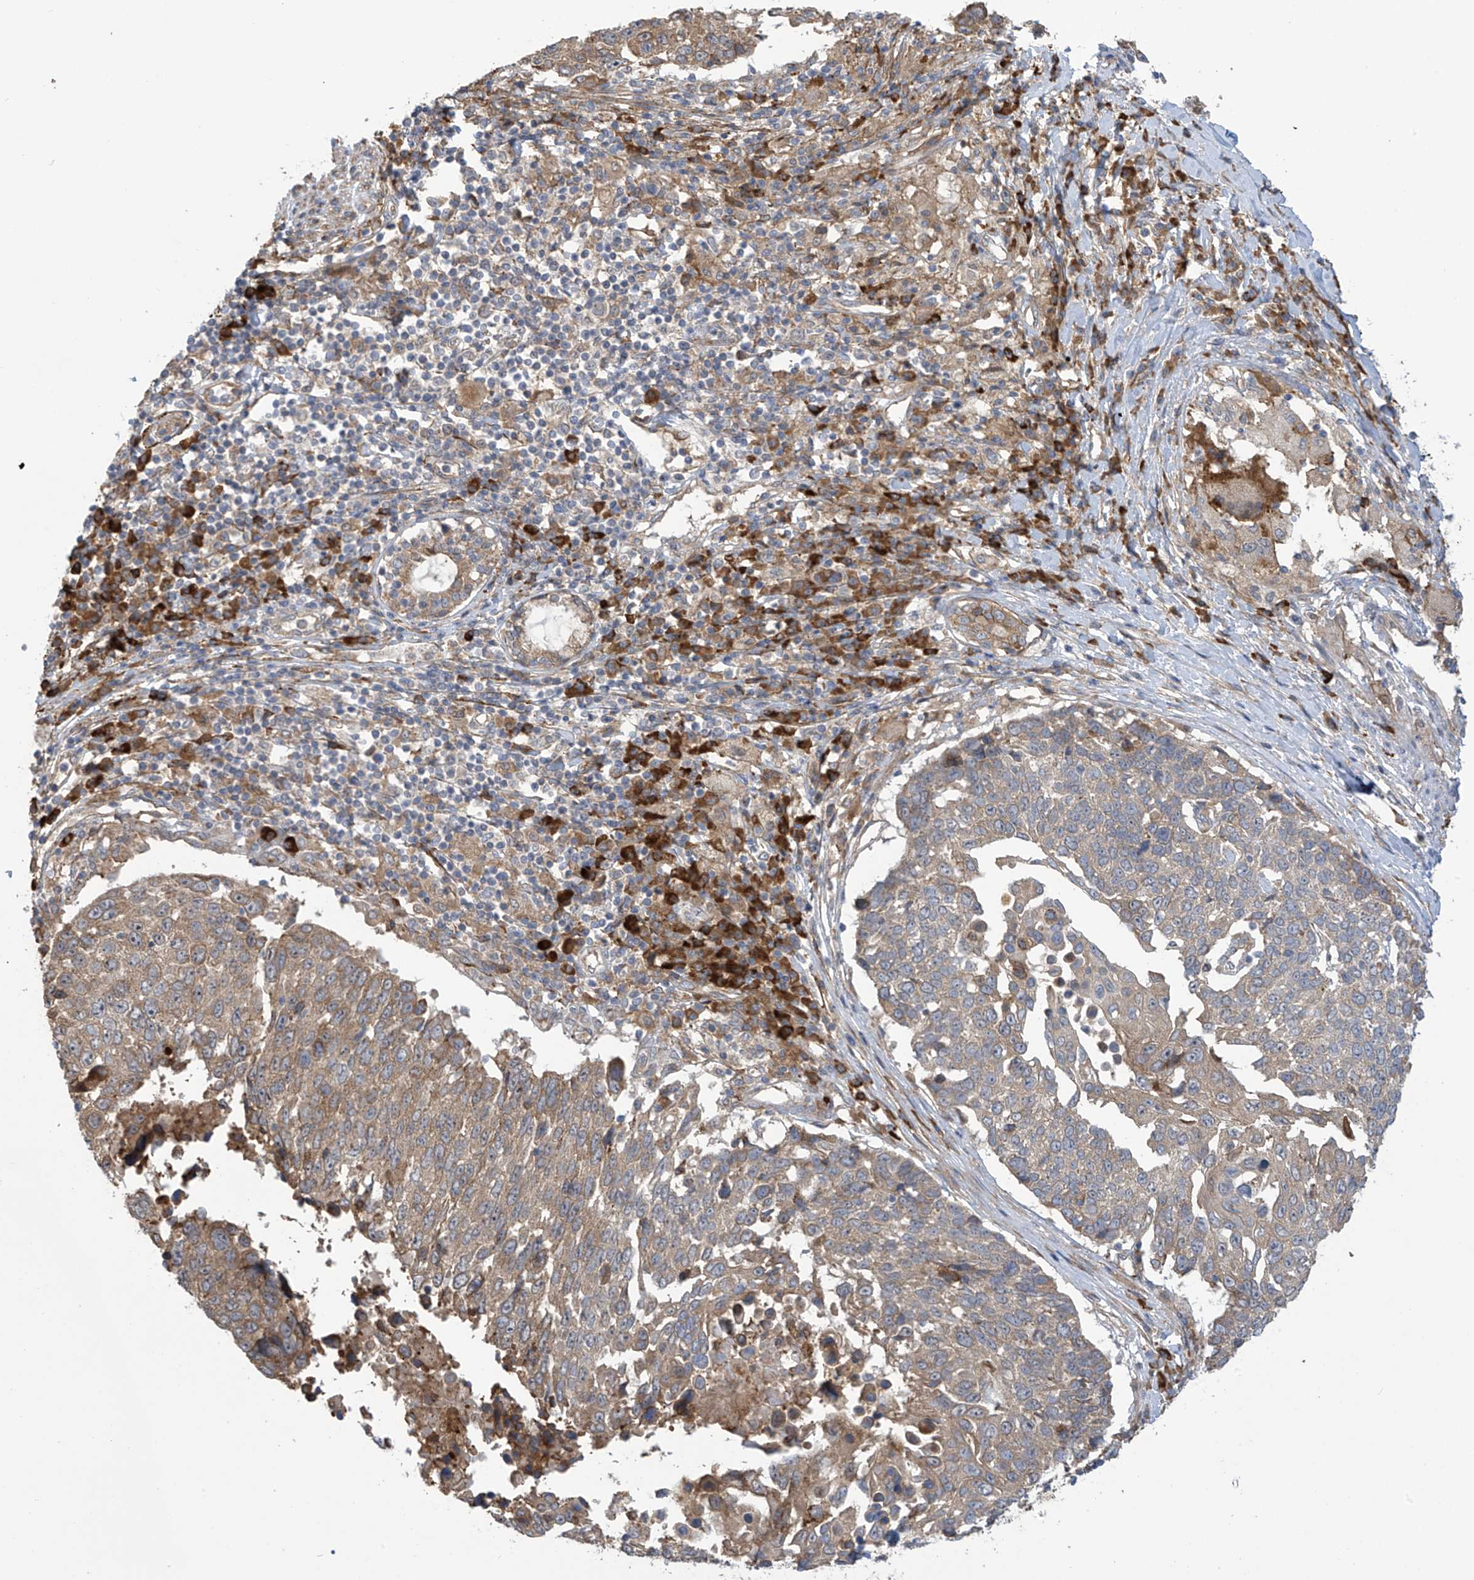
{"staining": {"intensity": "moderate", "quantity": "25%-75%", "location": "cytoplasmic/membranous"}, "tissue": "lung cancer", "cell_type": "Tumor cells", "image_type": "cancer", "snomed": [{"axis": "morphology", "description": "Squamous cell carcinoma, NOS"}, {"axis": "topography", "description": "Lung"}], "caption": "Immunohistochemistry (IHC) of lung cancer demonstrates medium levels of moderate cytoplasmic/membranous staining in approximately 25%-75% of tumor cells. (DAB IHC with brightfield microscopy, high magnification).", "gene": "KIAA1522", "patient": {"sex": "male", "age": 66}}